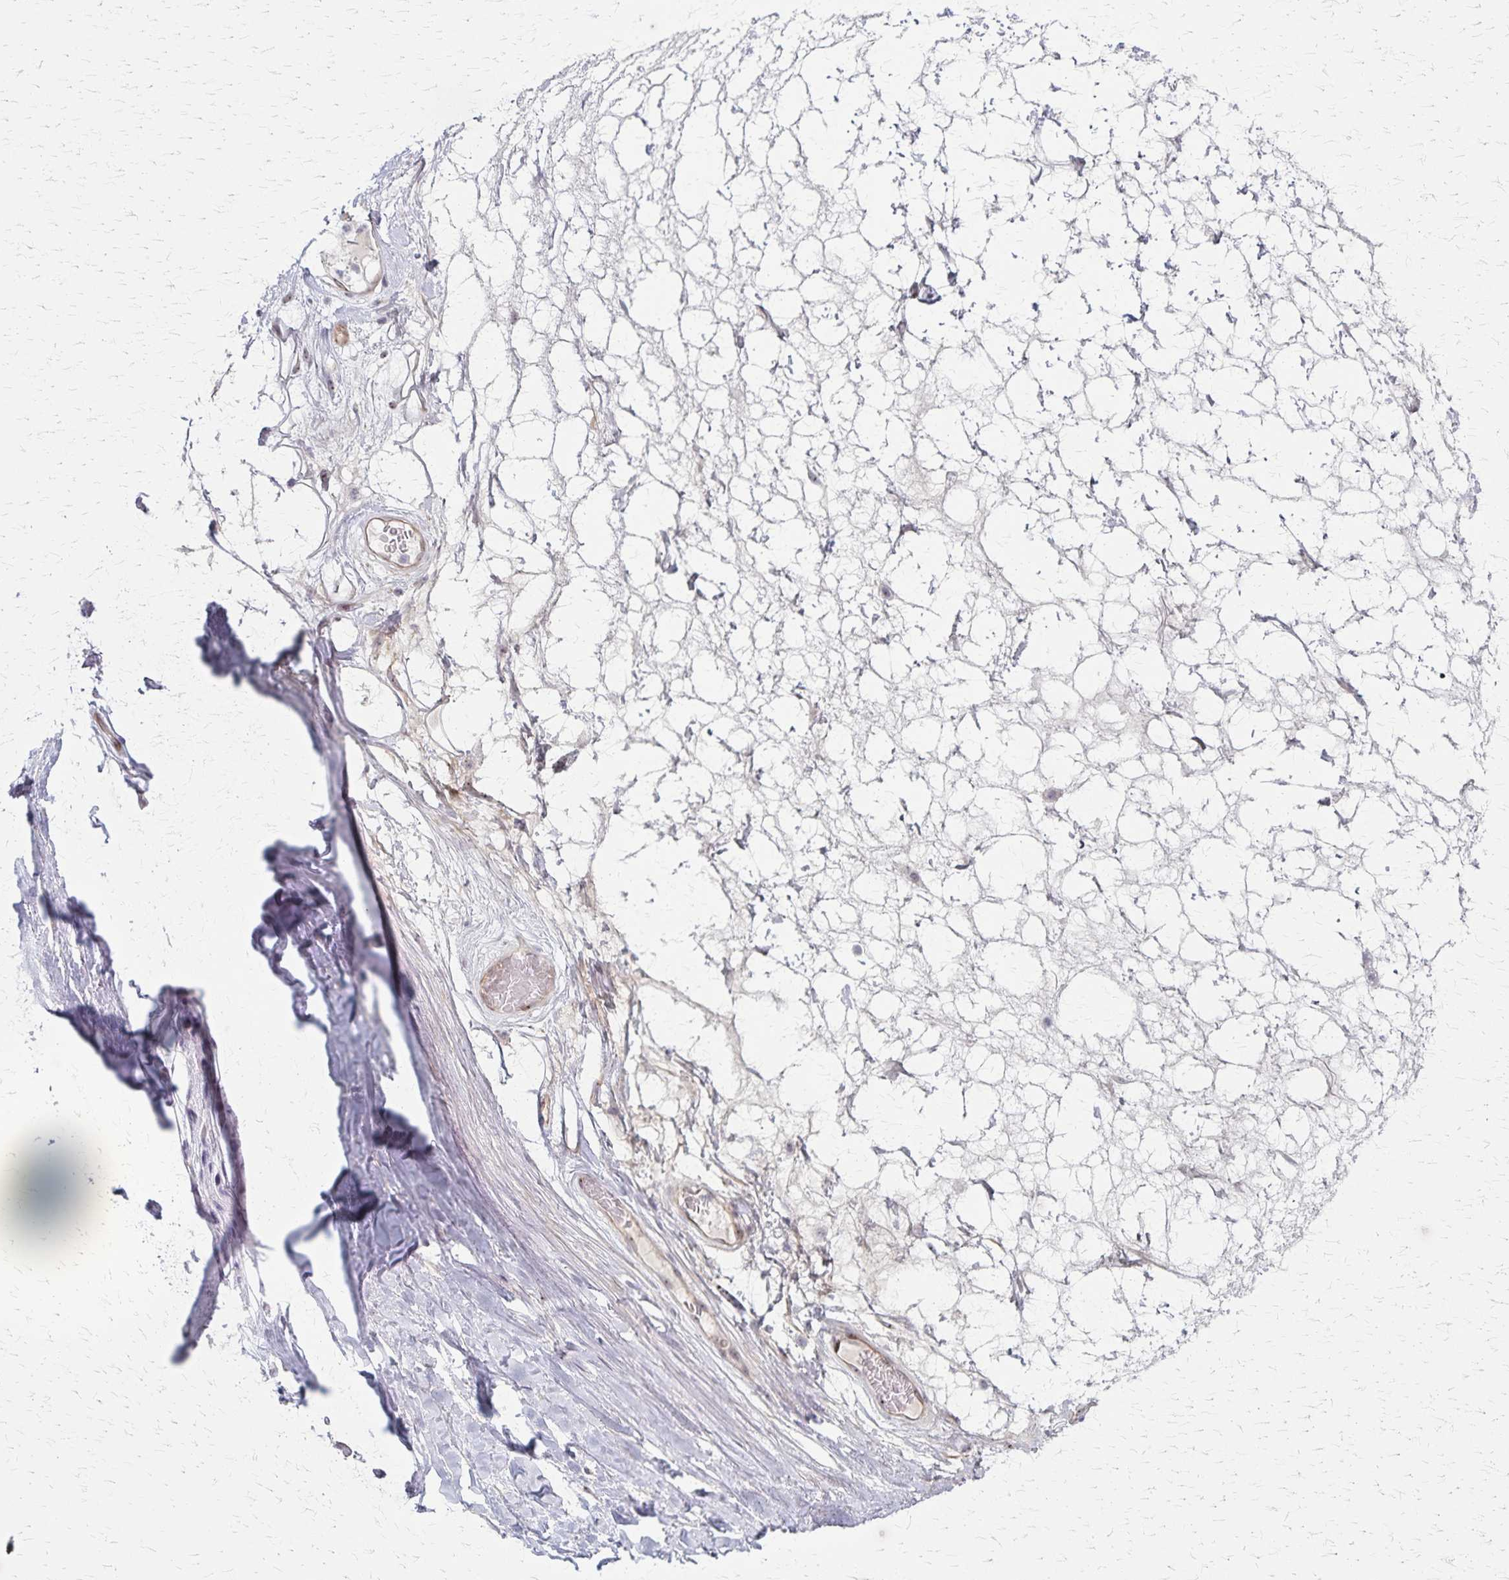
{"staining": {"intensity": "negative", "quantity": "none", "location": "none"}, "tissue": "adipose tissue", "cell_type": "Adipocytes", "image_type": "normal", "snomed": [{"axis": "morphology", "description": "Normal tissue, NOS"}, {"axis": "topography", "description": "Lymph node"}, {"axis": "topography", "description": "Cartilage tissue"}, {"axis": "topography", "description": "Nasopharynx"}], "caption": "Immunohistochemistry (IHC) of unremarkable adipose tissue reveals no expression in adipocytes.", "gene": "DLK2", "patient": {"sex": "male", "age": 63}}